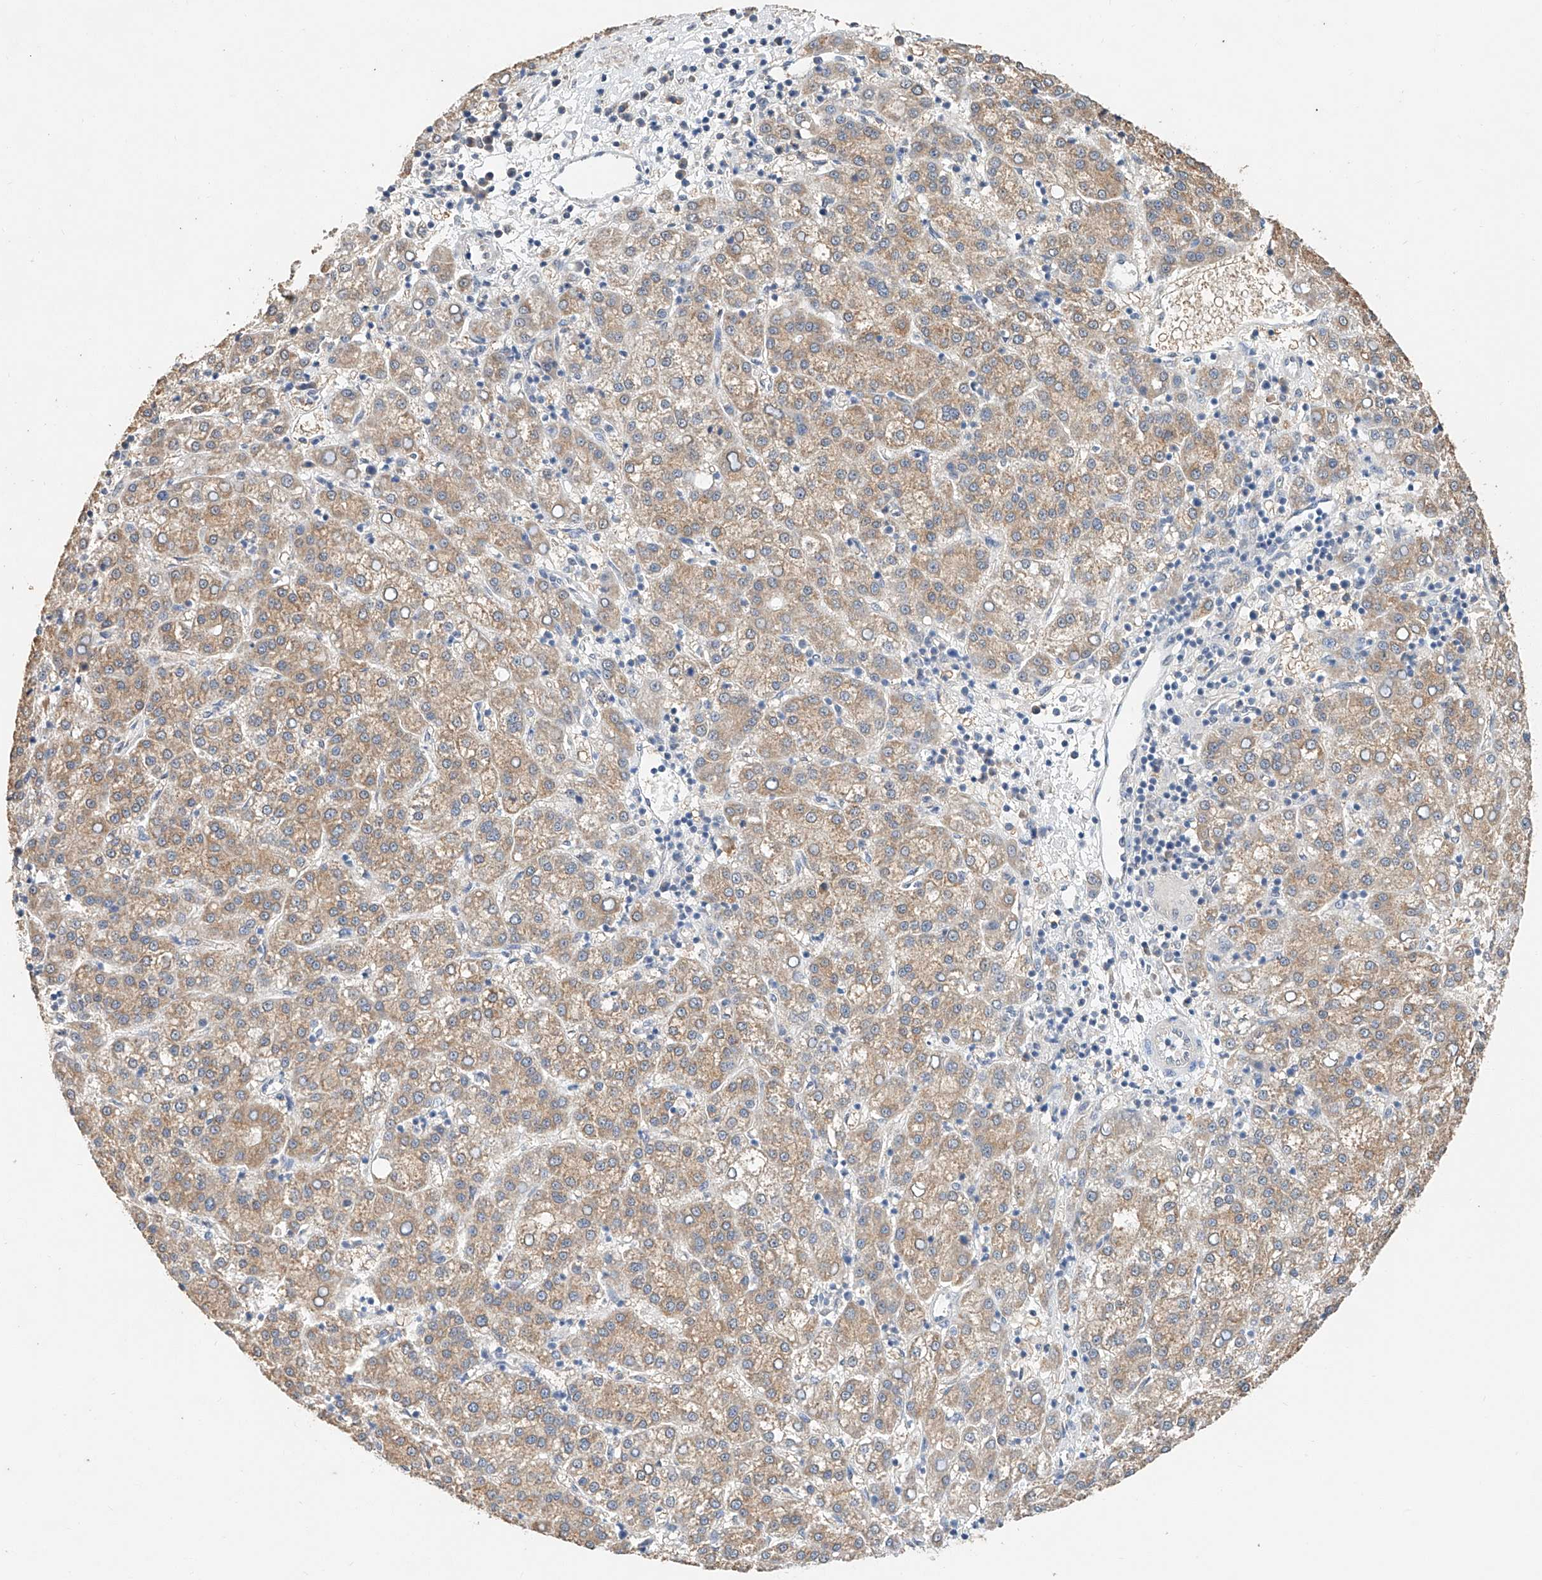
{"staining": {"intensity": "weak", "quantity": ">75%", "location": "cytoplasmic/membranous"}, "tissue": "liver cancer", "cell_type": "Tumor cells", "image_type": "cancer", "snomed": [{"axis": "morphology", "description": "Carcinoma, Hepatocellular, NOS"}, {"axis": "topography", "description": "Liver"}], "caption": "About >75% of tumor cells in human hepatocellular carcinoma (liver) demonstrate weak cytoplasmic/membranous protein positivity as visualized by brown immunohistochemical staining.", "gene": "CERS4", "patient": {"sex": "female", "age": 58}}